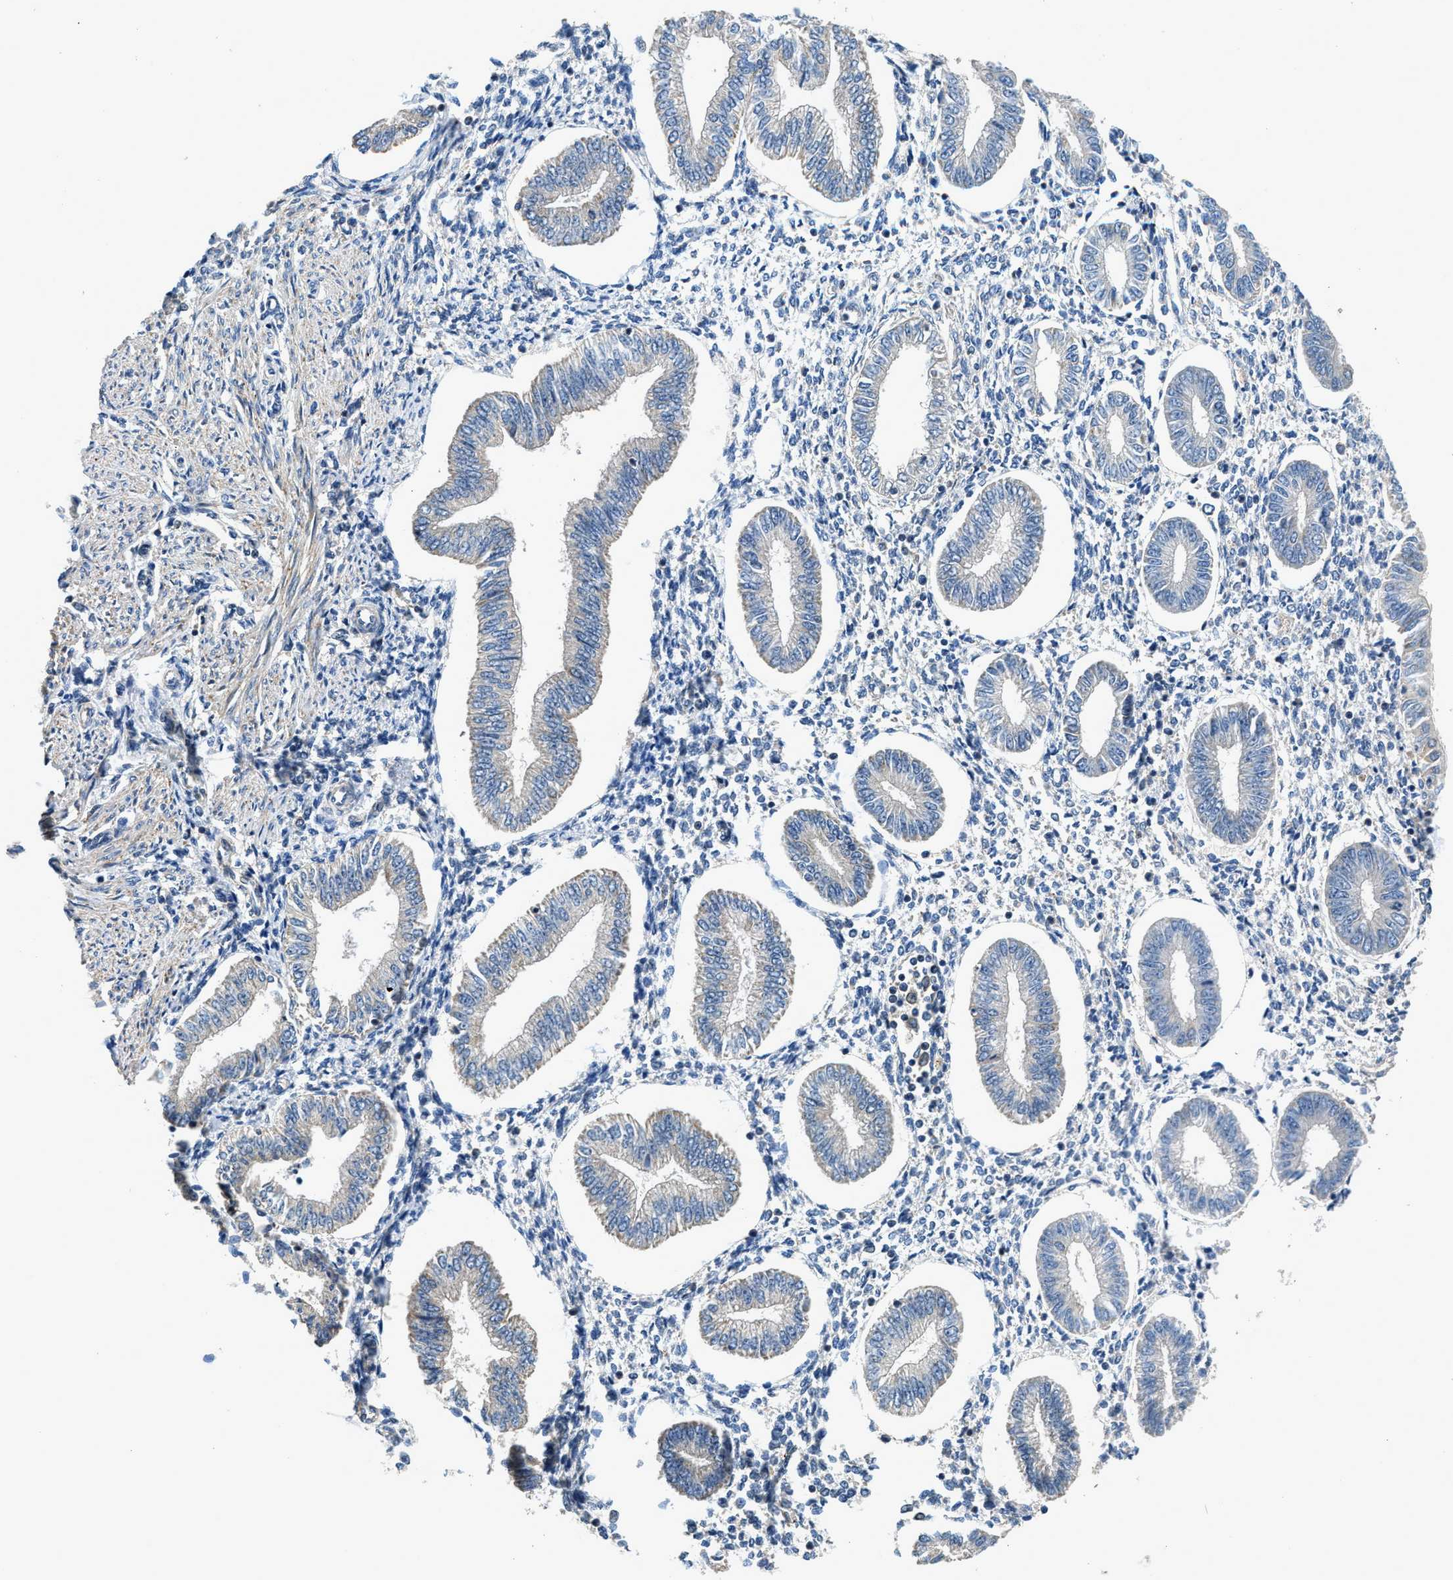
{"staining": {"intensity": "negative", "quantity": "none", "location": "none"}, "tissue": "endometrium", "cell_type": "Cells in endometrial stroma", "image_type": "normal", "snomed": [{"axis": "morphology", "description": "Normal tissue, NOS"}, {"axis": "topography", "description": "Endometrium"}], "caption": "DAB (3,3'-diaminobenzidine) immunohistochemical staining of benign human endometrium exhibits no significant positivity in cells in endometrial stroma.", "gene": "SSH2", "patient": {"sex": "female", "age": 50}}